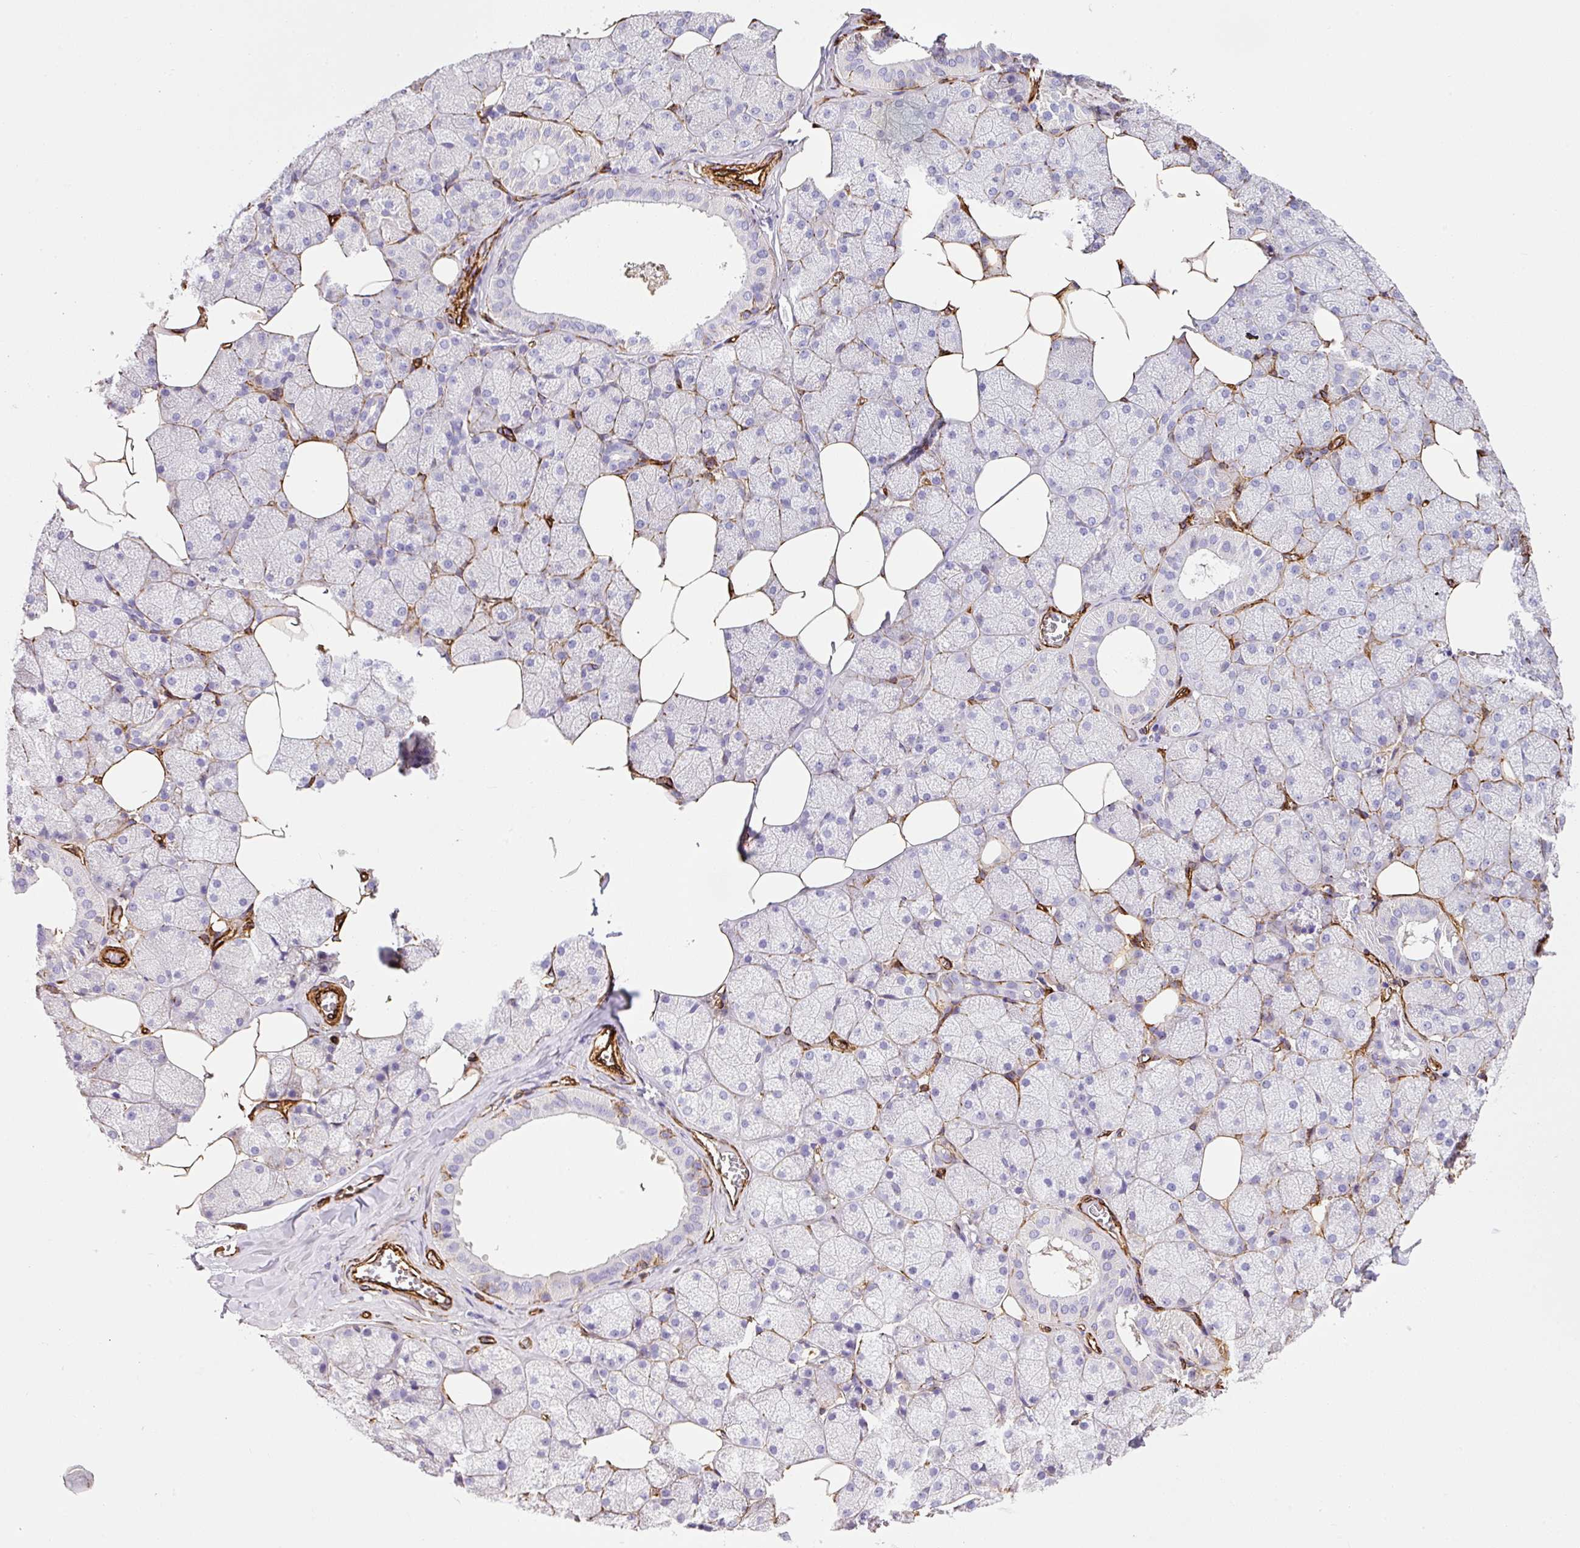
{"staining": {"intensity": "negative", "quantity": "none", "location": "none"}, "tissue": "salivary gland", "cell_type": "Glandular cells", "image_type": "normal", "snomed": [{"axis": "morphology", "description": "Normal tissue, NOS"}, {"axis": "topography", "description": "Salivary gland"}, {"axis": "topography", "description": "Peripheral nerve tissue"}], "caption": "This is an immunohistochemistry histopathology image of benign human salivary gland. There is no expression in glandular cells.", "gene": "SLC25A17", "patient": {"sex": "male", "age": 38}}